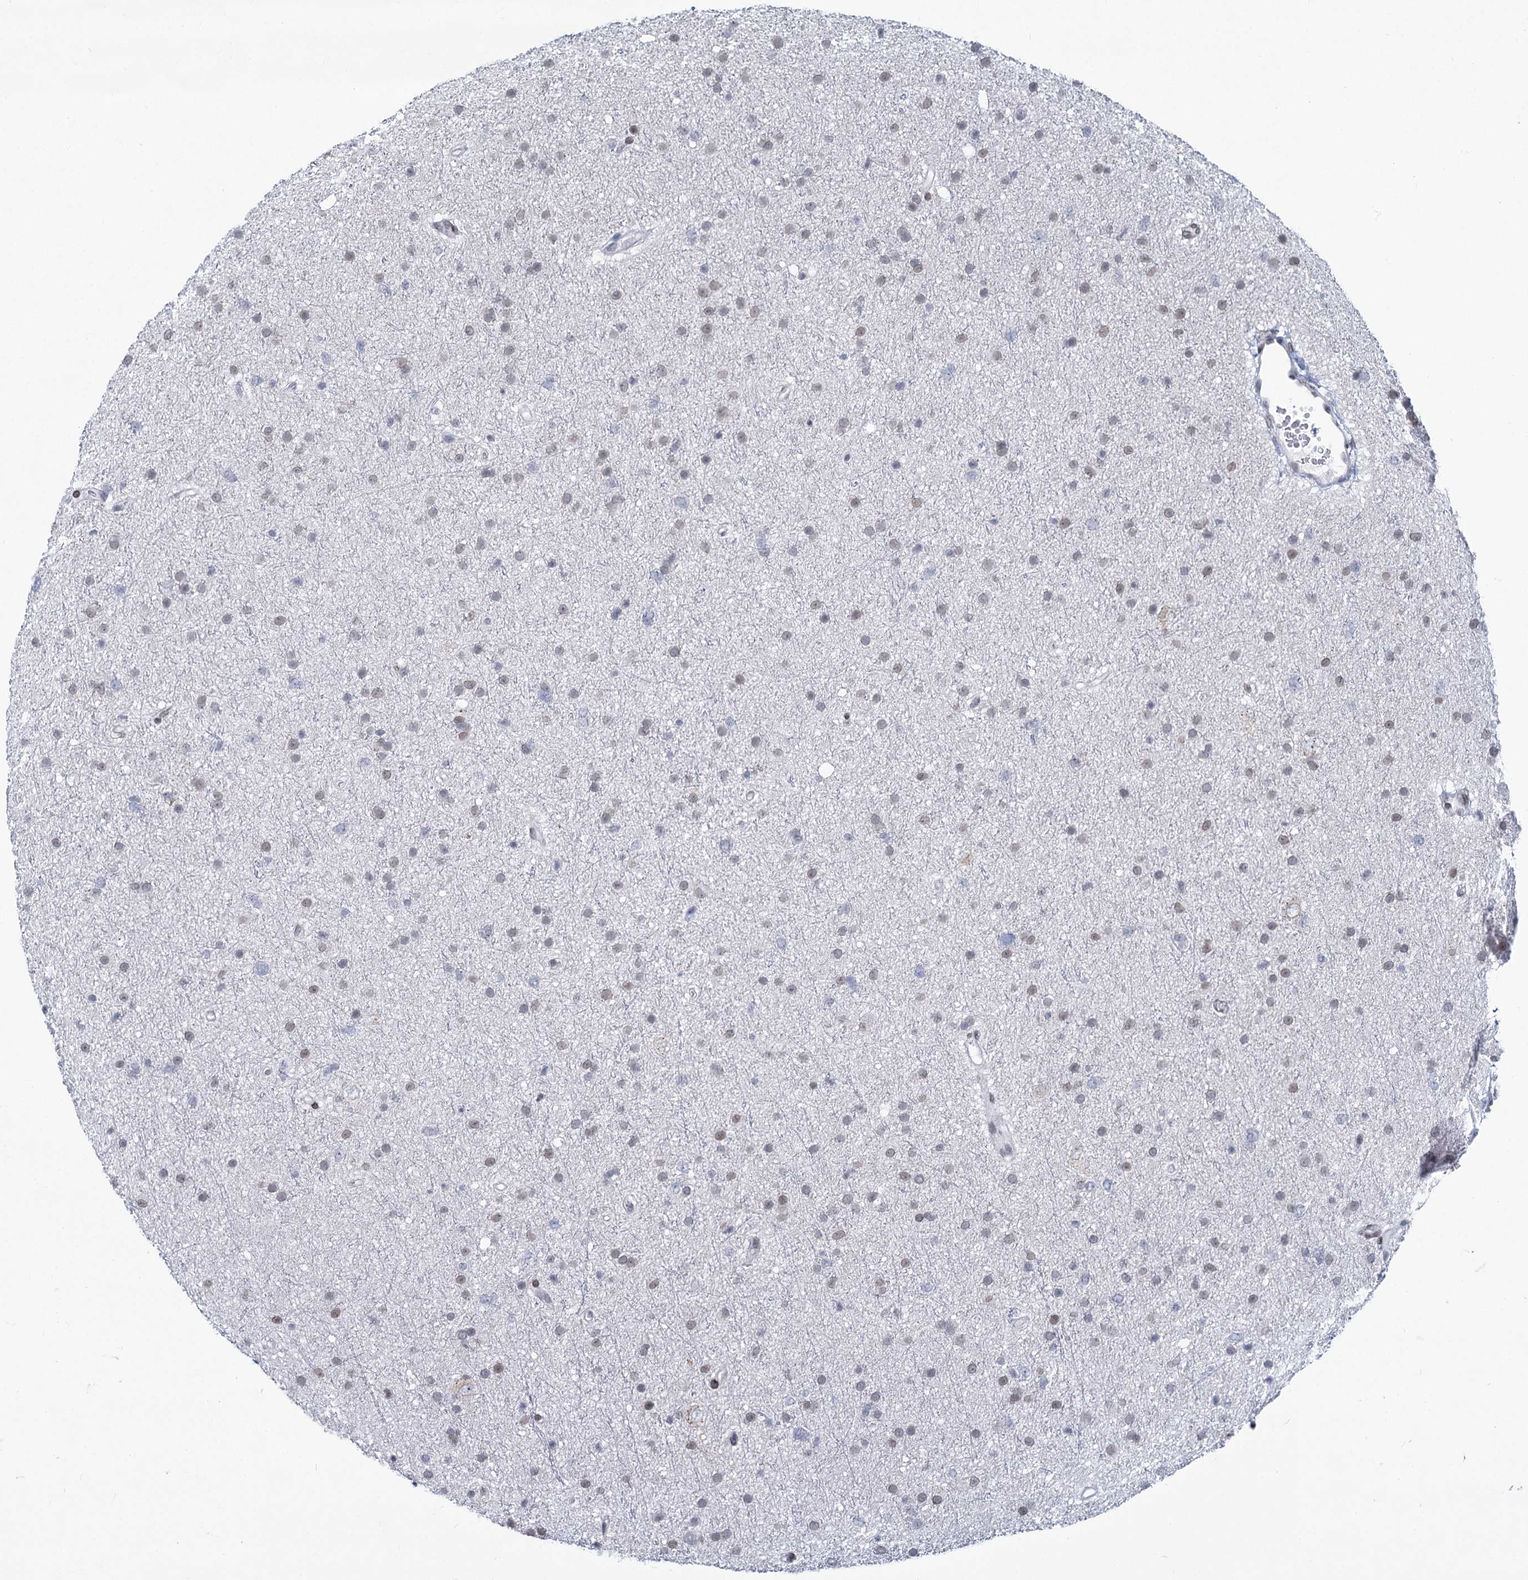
{"staining": {"intensity": "weak", "quantity": "25%-75%", "location": "nuclear"}, "tissue": "glioma", "cell_type": "Tumor cells", "image_type": "cancer", "snomed": [{"axis": "morphology", "description": "Glioma, malignant, Low grade"}, {"axis": "topography", "description": "Cerebral cortex"}], "caption": "Protein analysis of glioma tissue displays weak nuclear expression in about 25%-75% of tumor cells.", "gene": "PRSS35", "patient": {"sex": "female", "age": 39}}